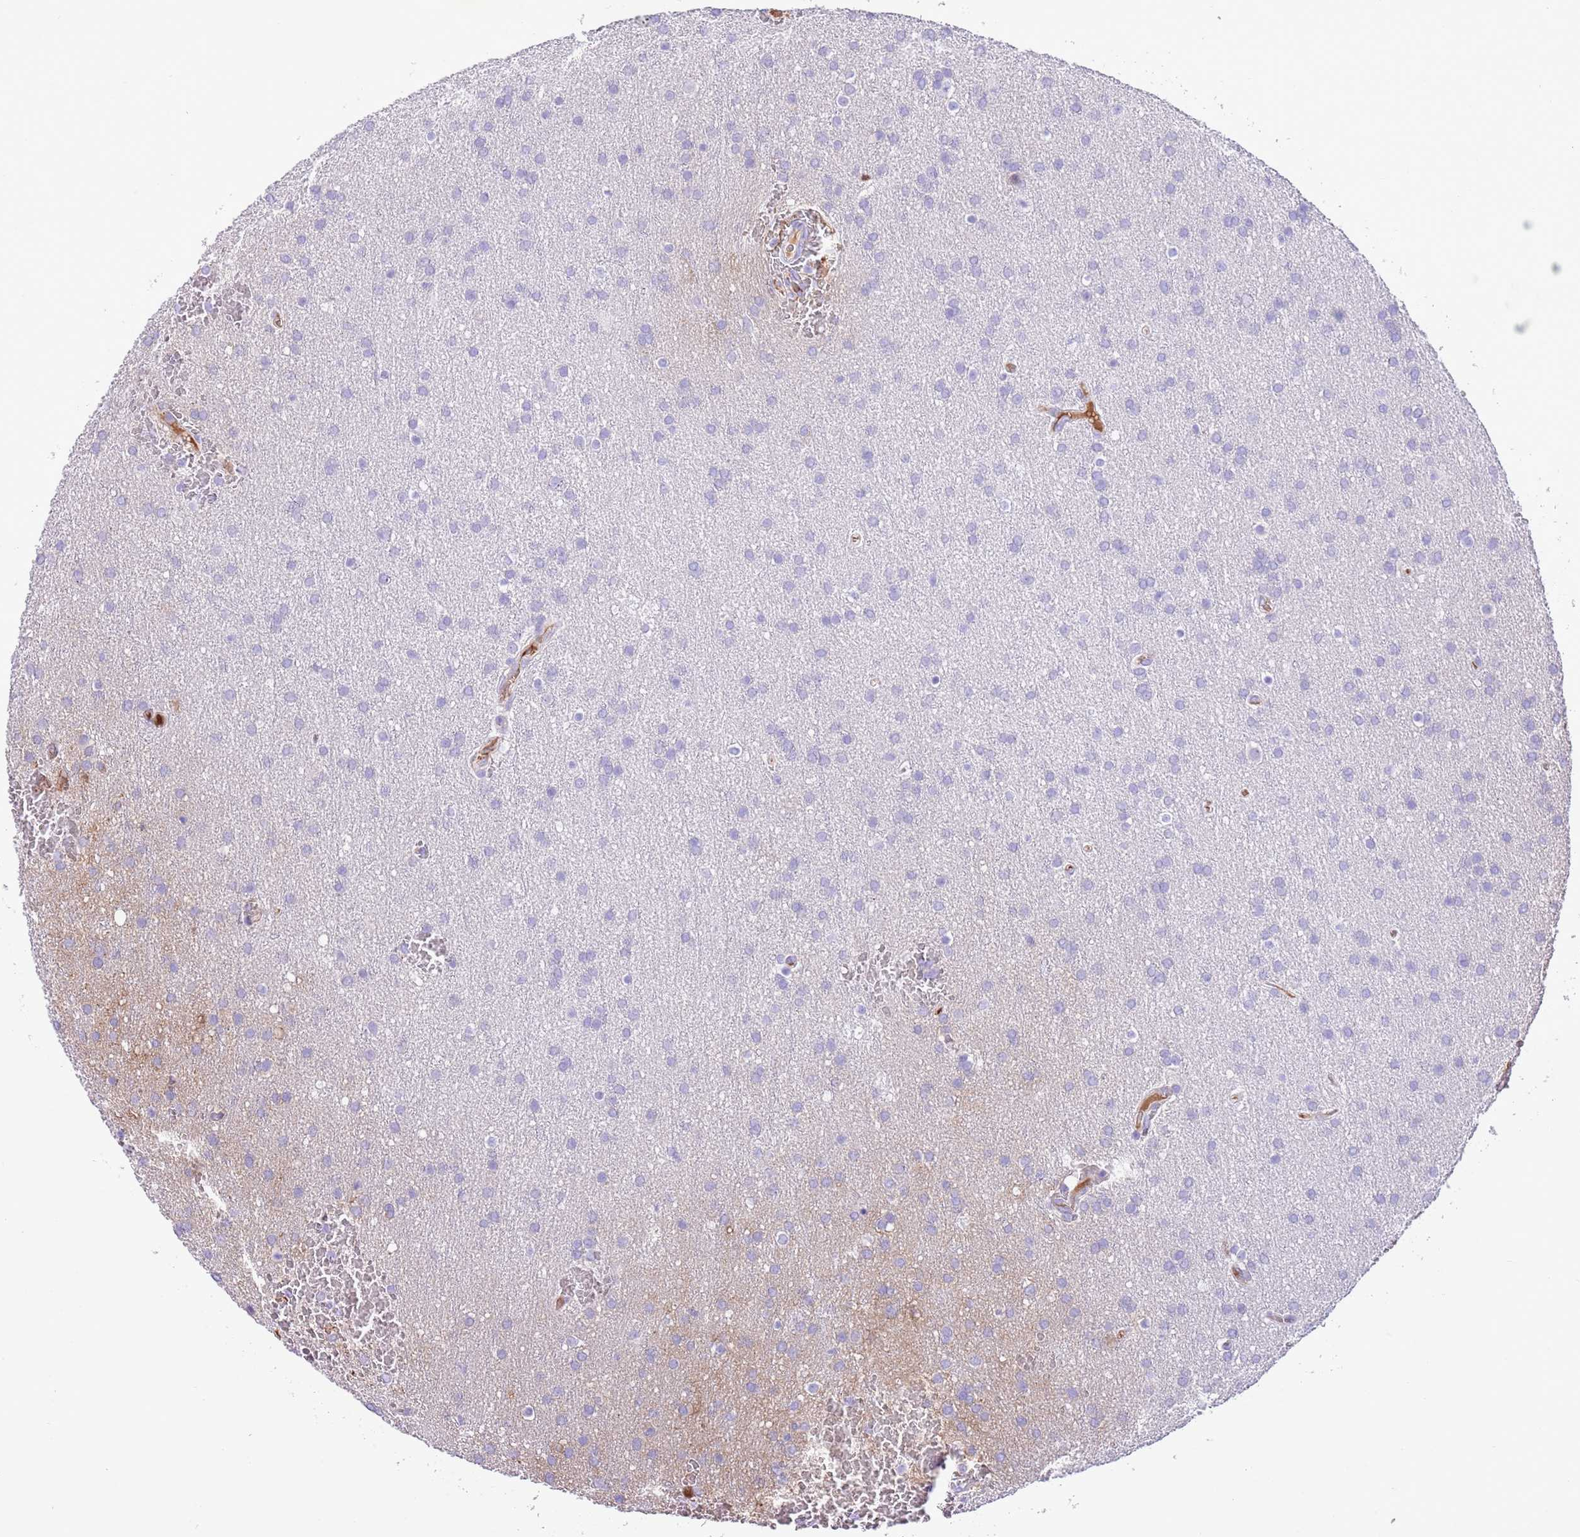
{"staining": {"intensity": "negative", "quantity": "none", "location": "none"}, "tissue": "glioma", "cell_type": "Tumor cells", "image_type": "cancer", "snomed": [{"axis": "morphology", "description": "Glioma, malignant, Low grade"}, {"axis": "topography", "description": "Brain"}], "caption": "Human malignant low-grade glioma stained for a protein using IHC exhibits no expression in tumor cells.", "gene": "IGF1", "patient": {"sex": "female", "age": 32}}